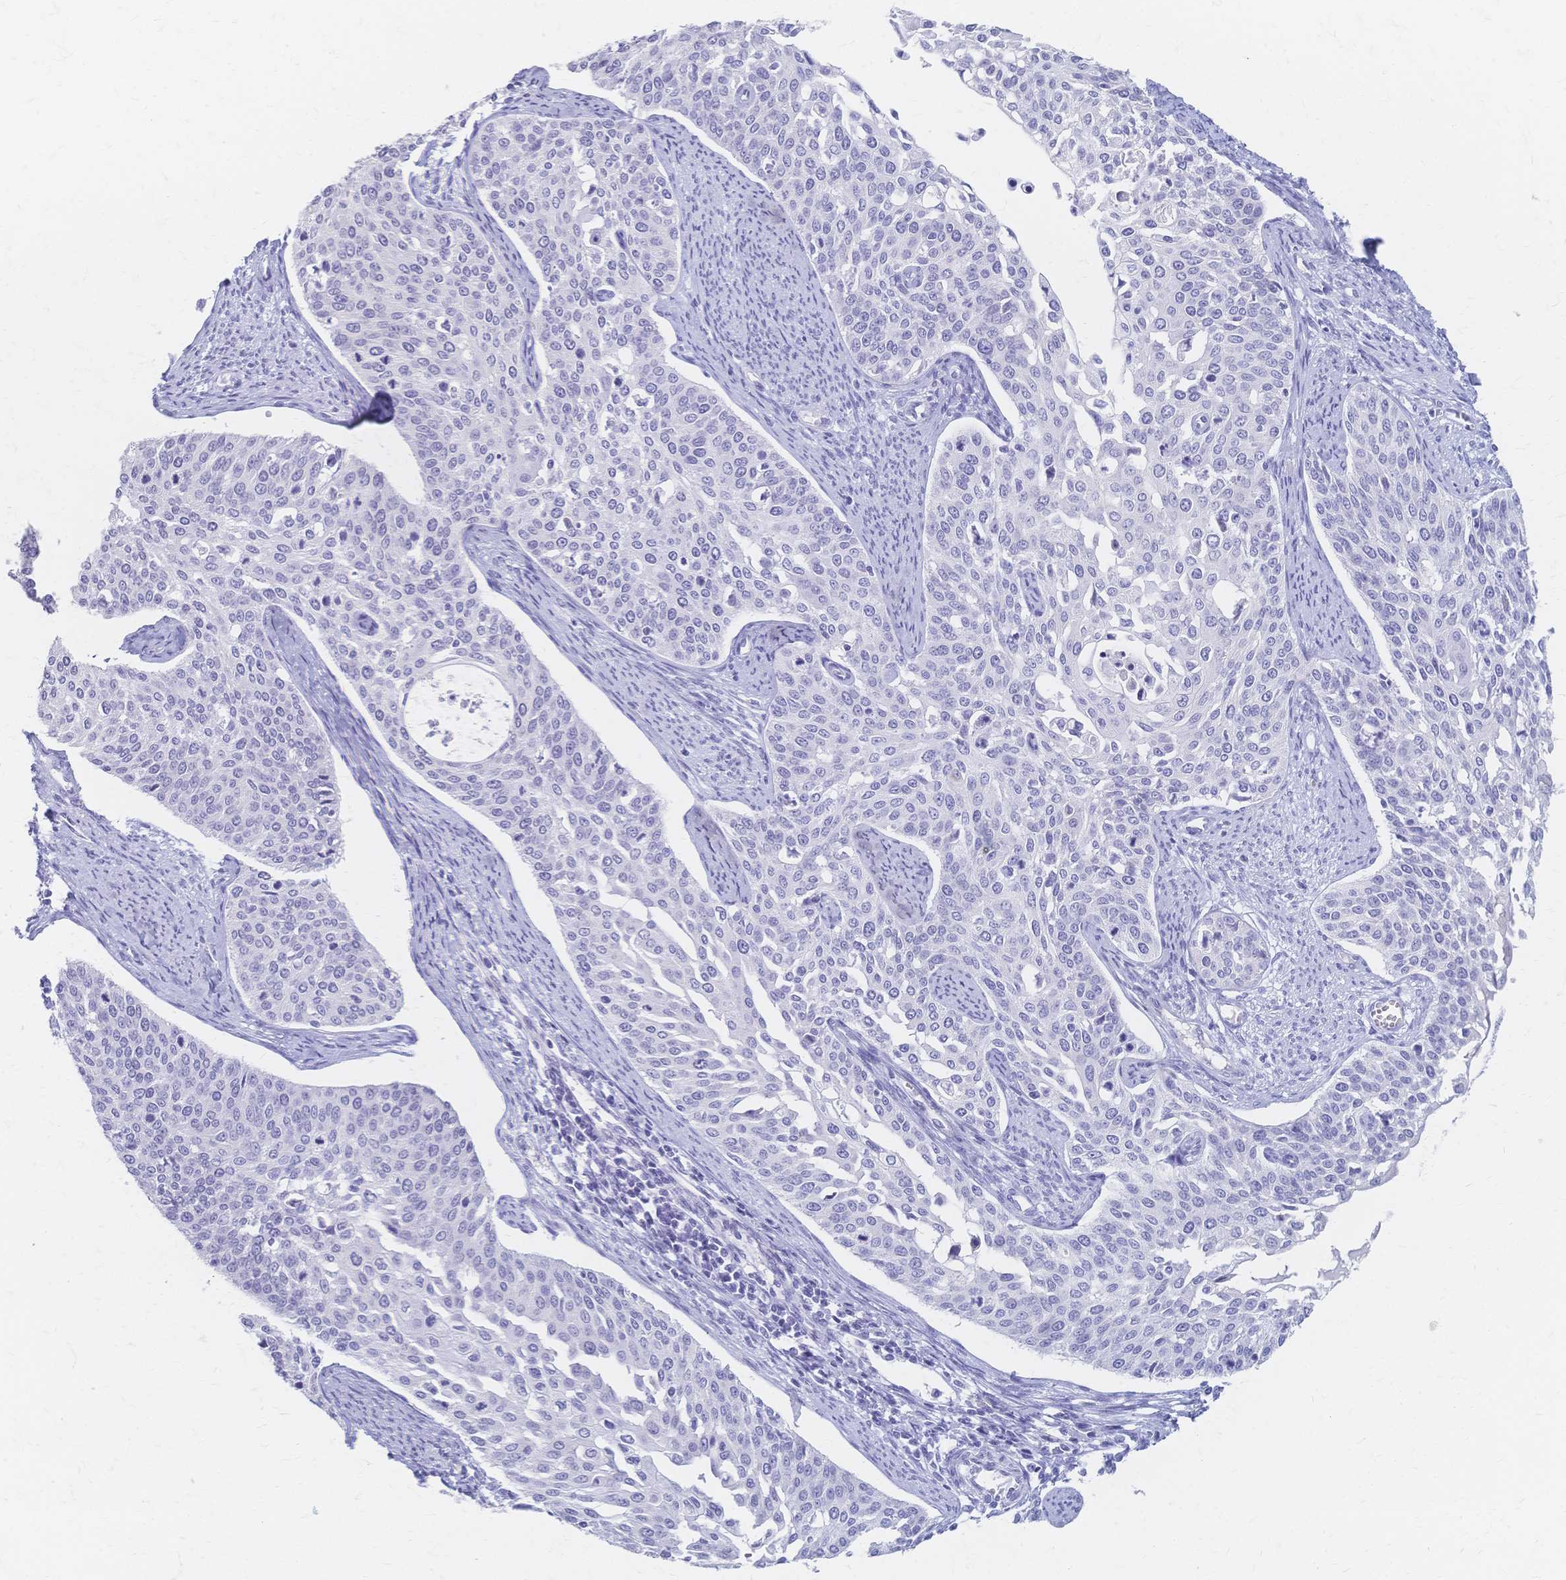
{"staining": {"intensity": "negative", "quantity": "none", "location": "none"}, "tissue": "cervical cancer", "cell_type": "Tumor cells", "image_type": "cancer", "snomed": [{"axis": "morphology", "description": "Squamous cell carcinoma, NOS"}, {"axis": "topography", "description": "Cervix"}], "caption": "The histopathology image displays no significant staining in tumor cells of squamous cell carcinoma (cervical).", "gene": "CYB5A", "patient": {"sex": "female", "age": 44}}